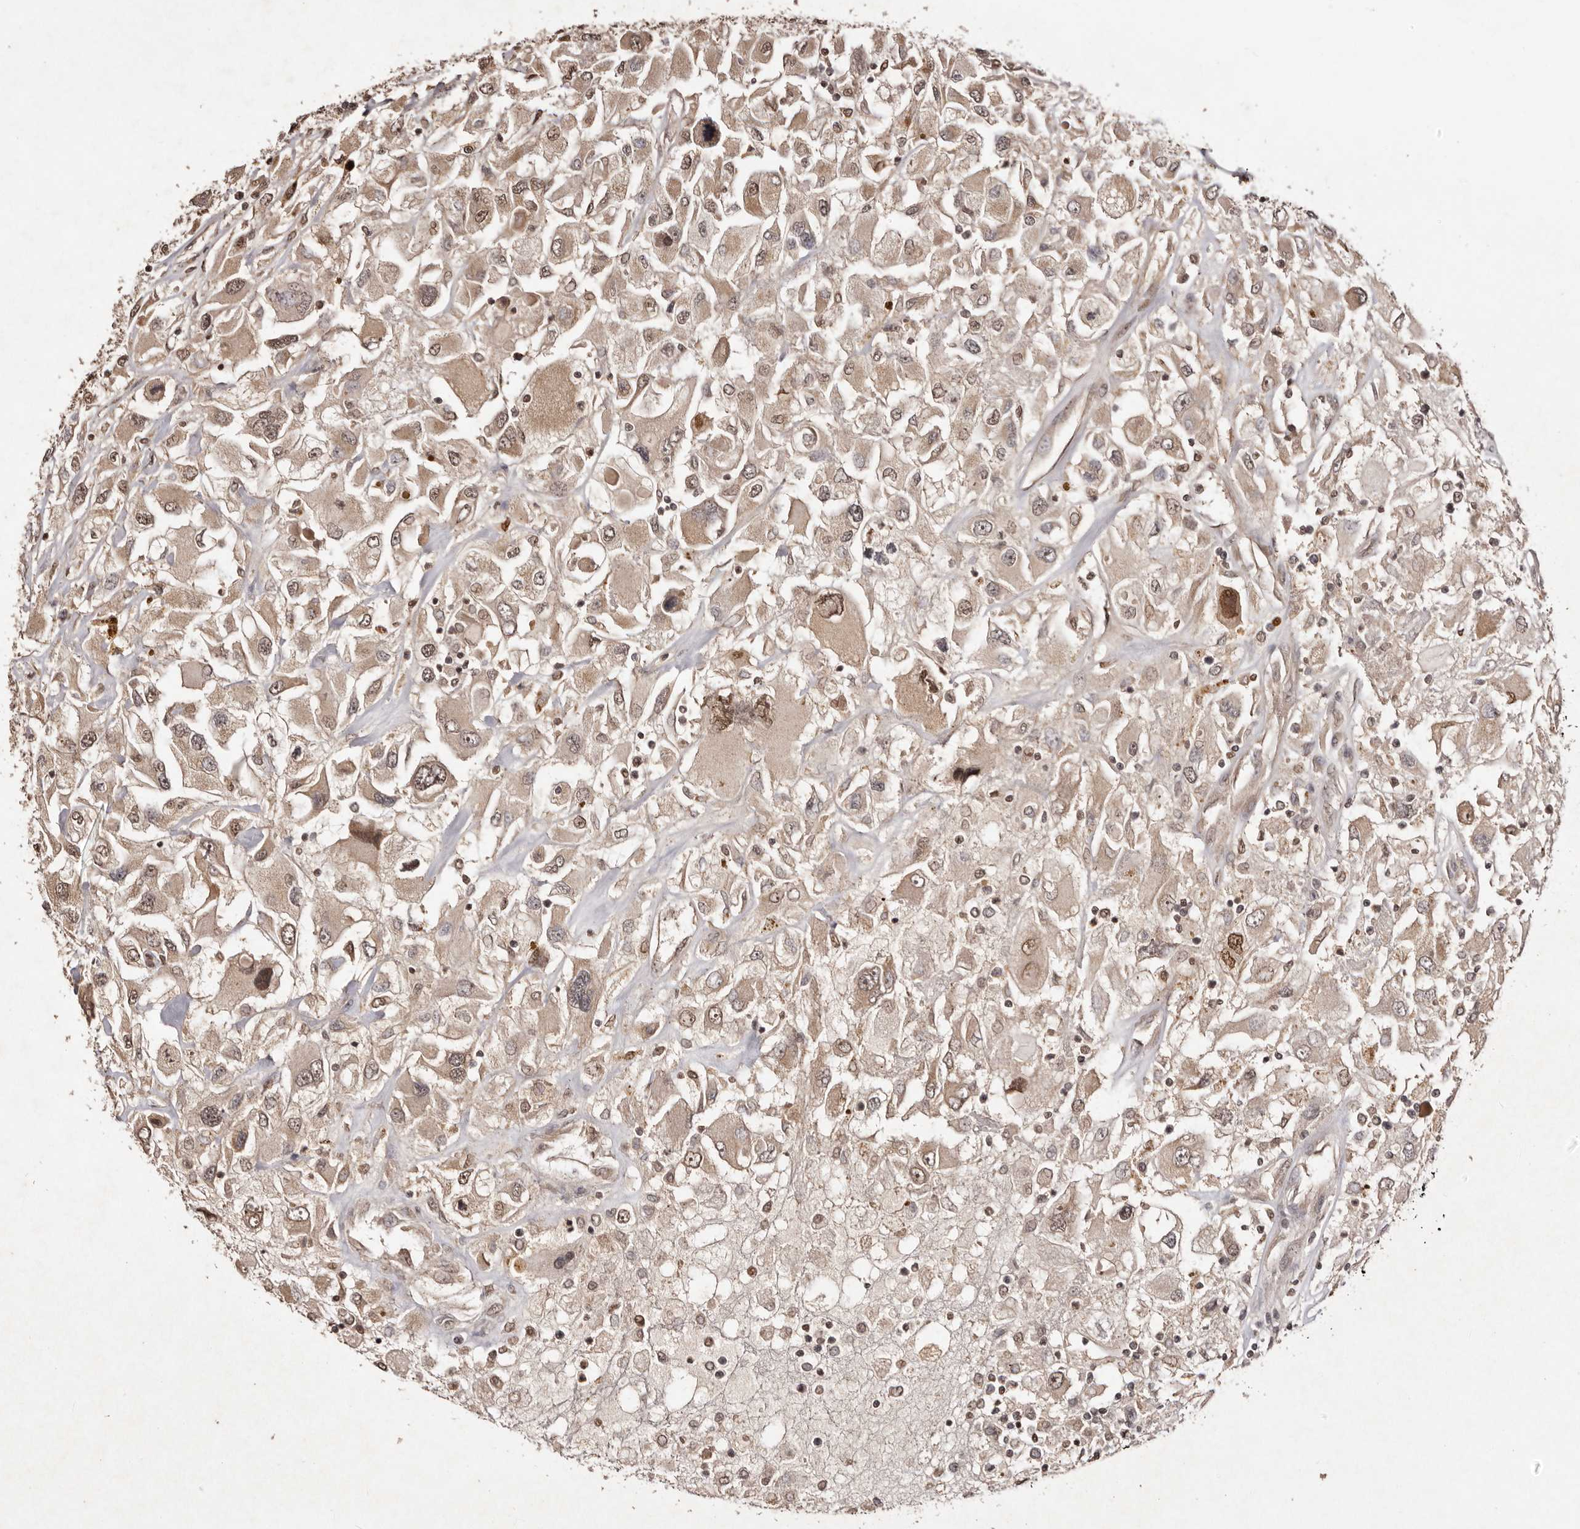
{"staining": {"intensity": "moderate", "quantity": ">75%", "location": "cytoplasmic/membranous,nuclear"}, "tissue": "renal cancer", "cell_type": "Tumor cells", "image_type": "cancer", "snomed": [{"axis": "morphology", "description": "Adenocarcinoma, NOS"}, {"axis": "topography", "description": "Kidney"}], "caption": "Protein expression by immunohistochemistry demonstrates moderate cytoplasmic/membranous and nuclear positivity in approximately >75% of tumor cells in renal adenocarcinoma.", "gene": "NOTCH1", "patient": {"sex": "female", "age": 52}}